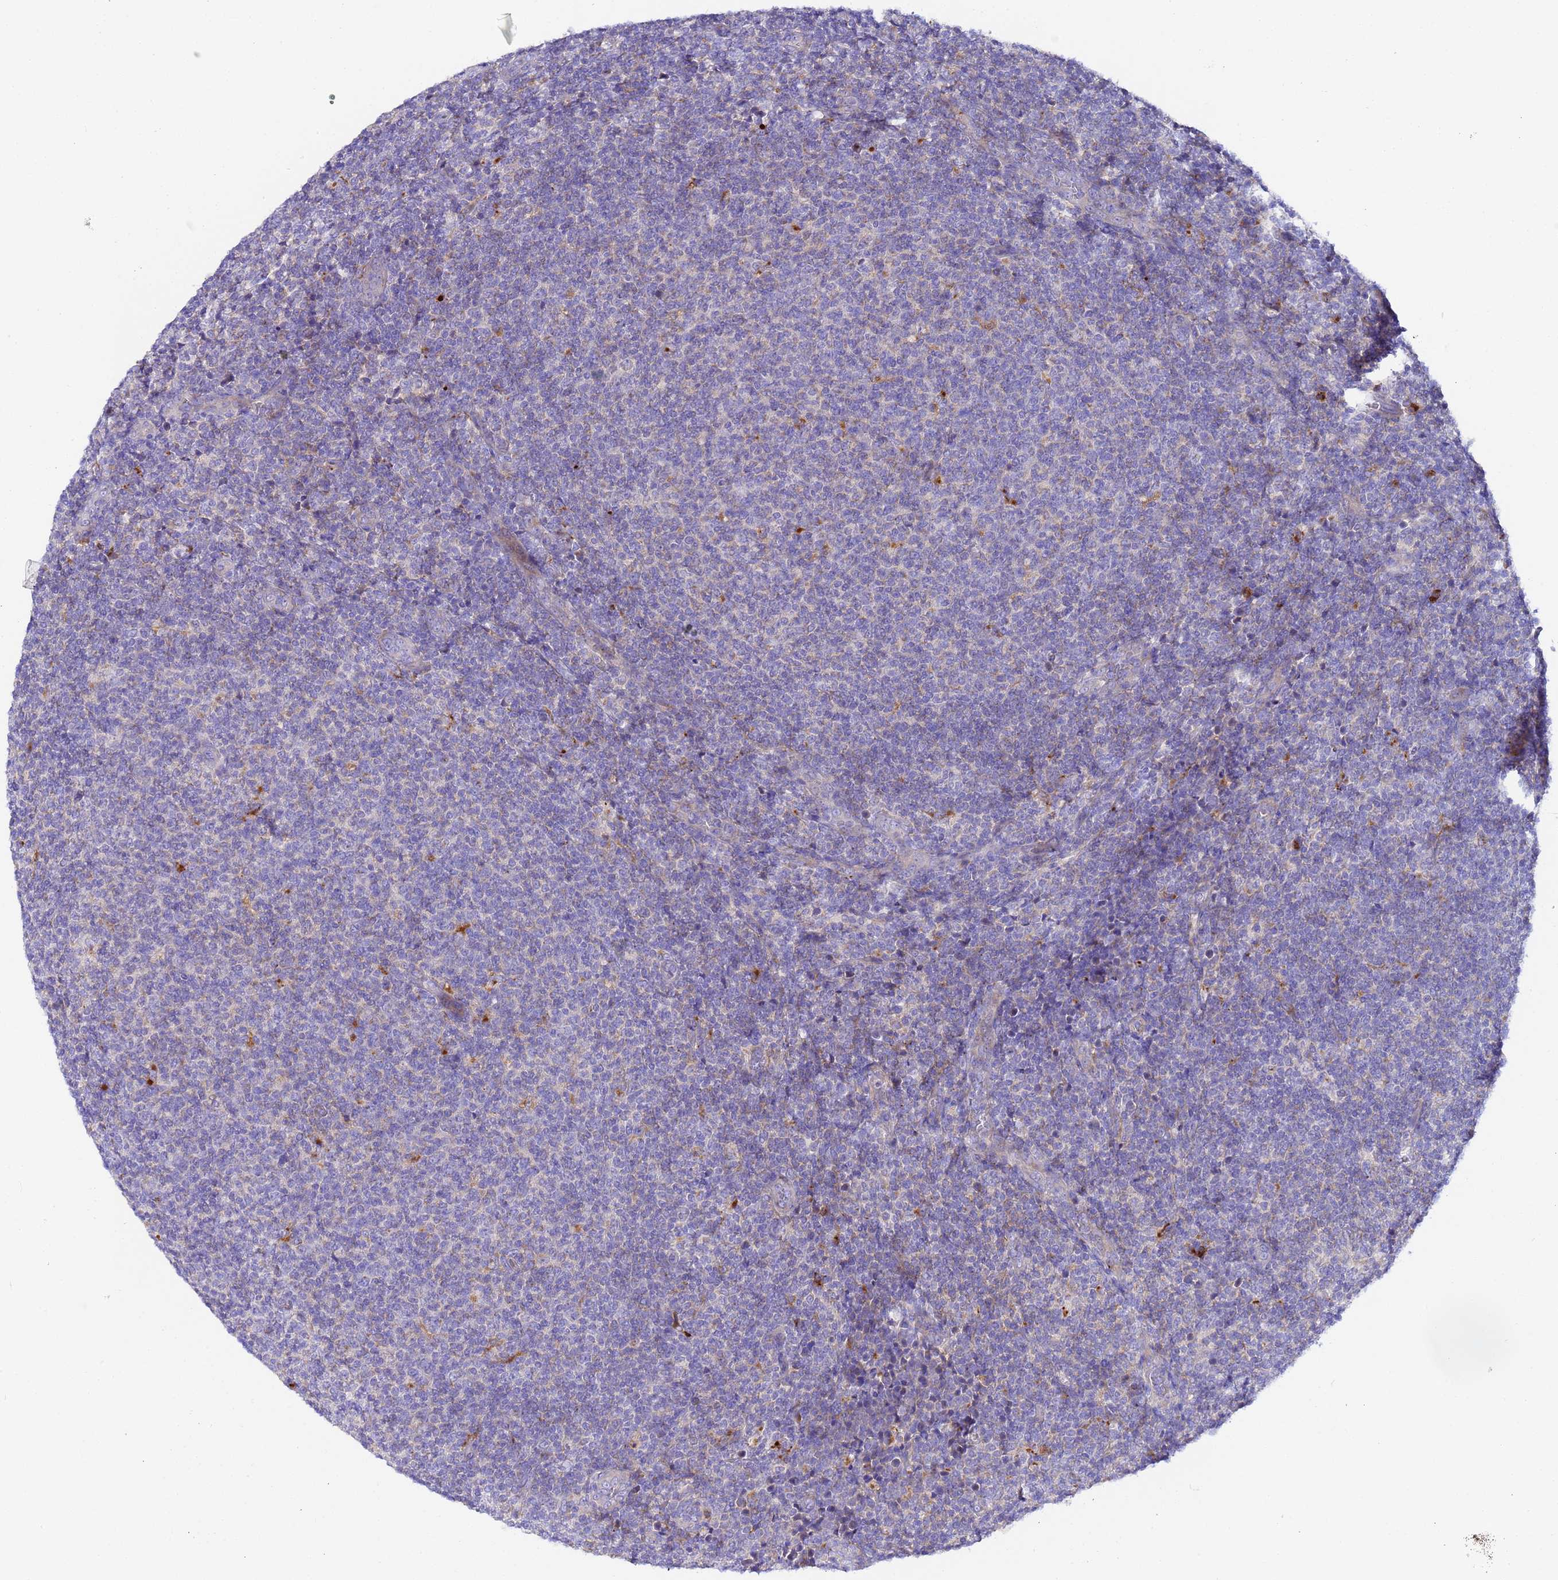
{"staining": {"intensity": "negative", "quantity": "none", "location": "none"}, "tissue": "lymphoma", "cell_type": "Tumor cells", "image_type": "cancer", "snomed": [{"axis": "morphology", "description": "Malignant lymphoma, non-Hodgkin's type, Low grade"}, {"axis": "topography", "description": "Lymph node"}], "caption": "The histopathology image shows no staining of tumor cells in malignant lymphoma, non-Hodgkin's type (low-grade).", "gene": "VTI1B", "patient": {"sex": "male", "age": 66}}